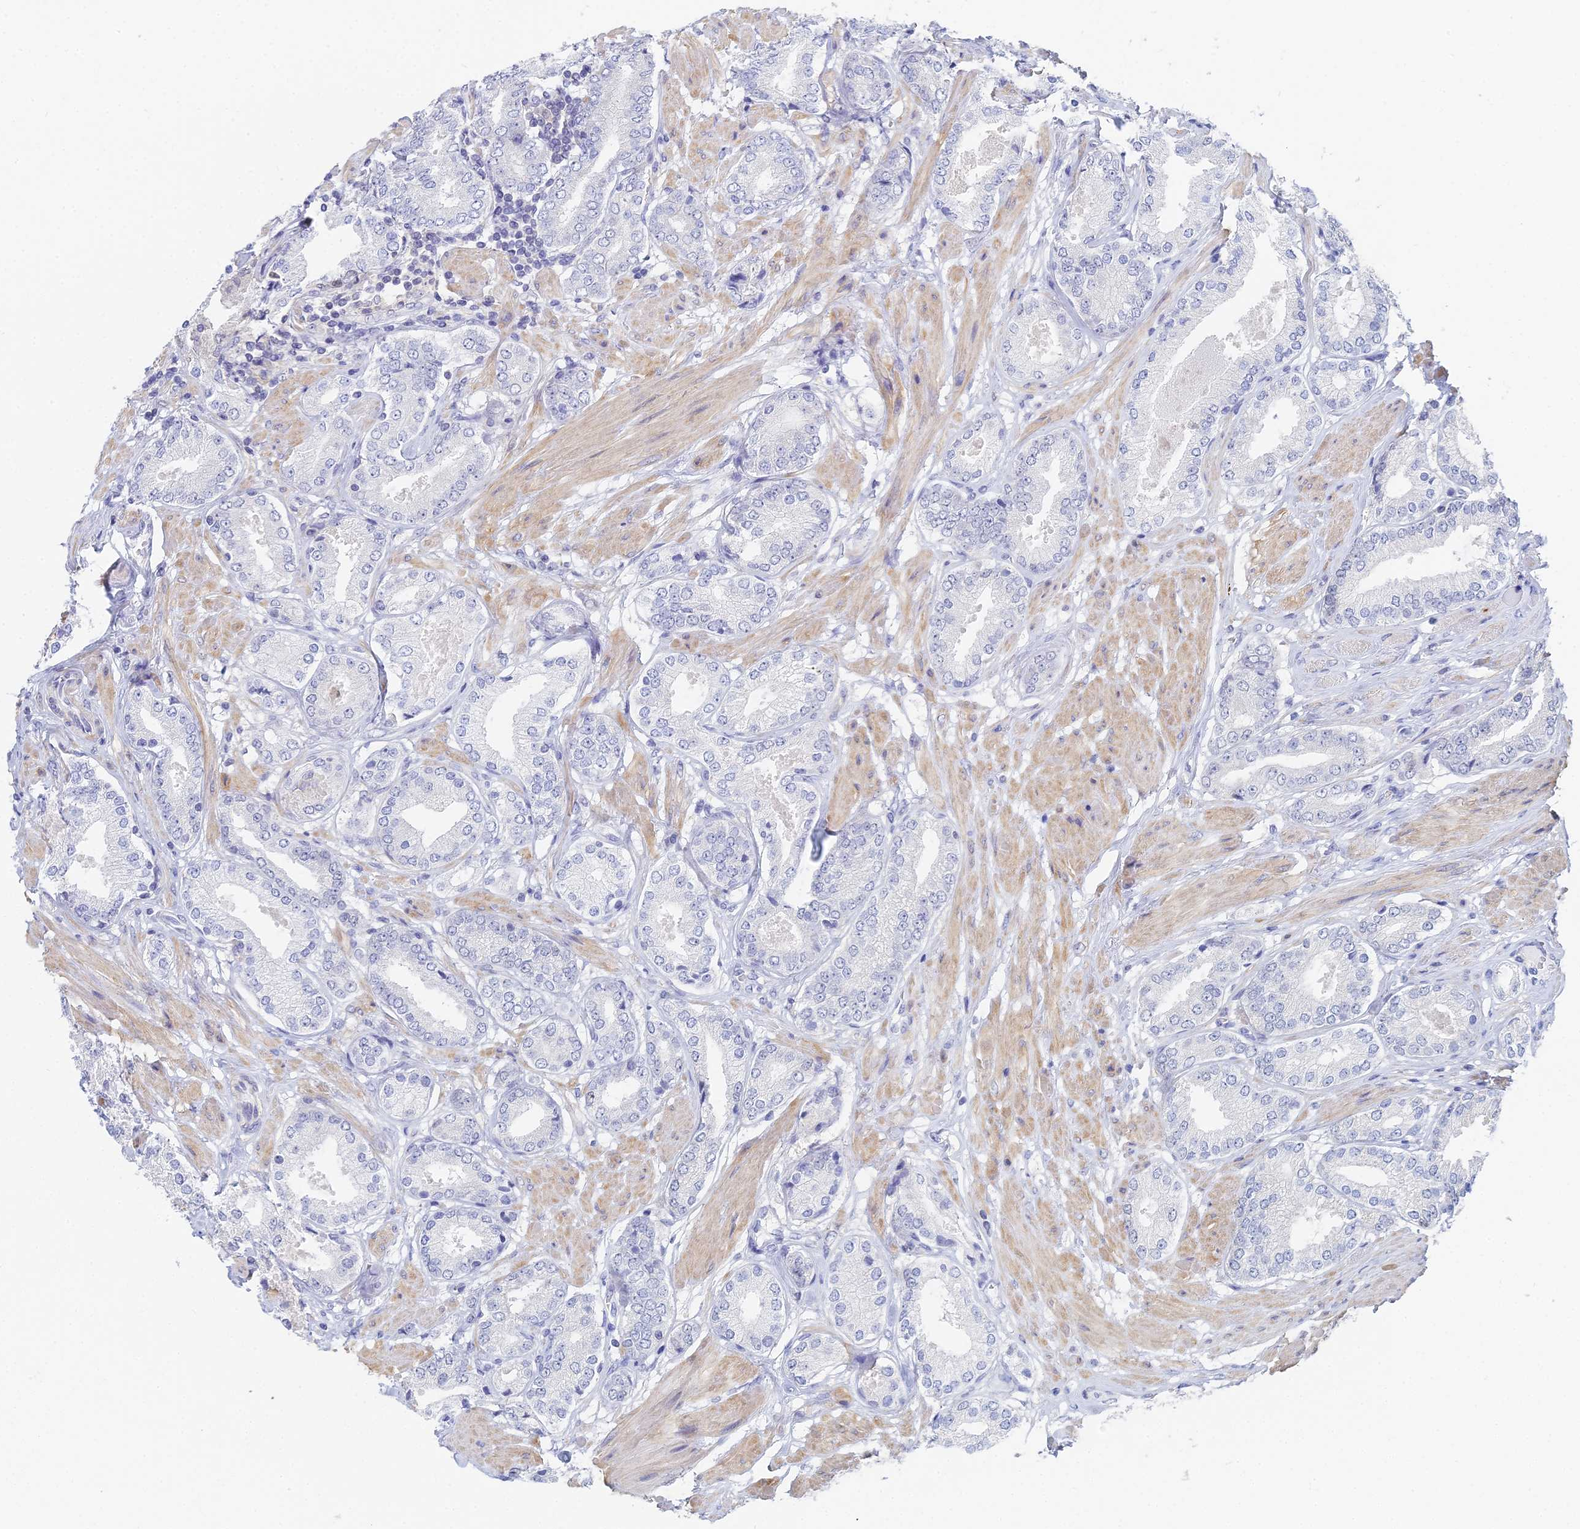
{"staining": {"intensity": "negative", "quantity": "none", "location": "none"}, "tissue": "prostate cancer", "cell_type": "Tumor cells", "image_type": "cancer", "snomed": [{"axis": "morphology", "description": "Adenocarcinoma, High grade"}, {"axis": "topography", "description": "Prostate and seminal vesicle, NOS"}], "caption": "A micrograph of prostate cancer (adenocarcinoma (high-grade)) stained for a protein demonstrates no brown staining in tumor cells. (Immunohistochemistry, brightfield microscopy, high magnification).", "gene": "MCM2", "patient": {"sex": "male", "age": 64}}